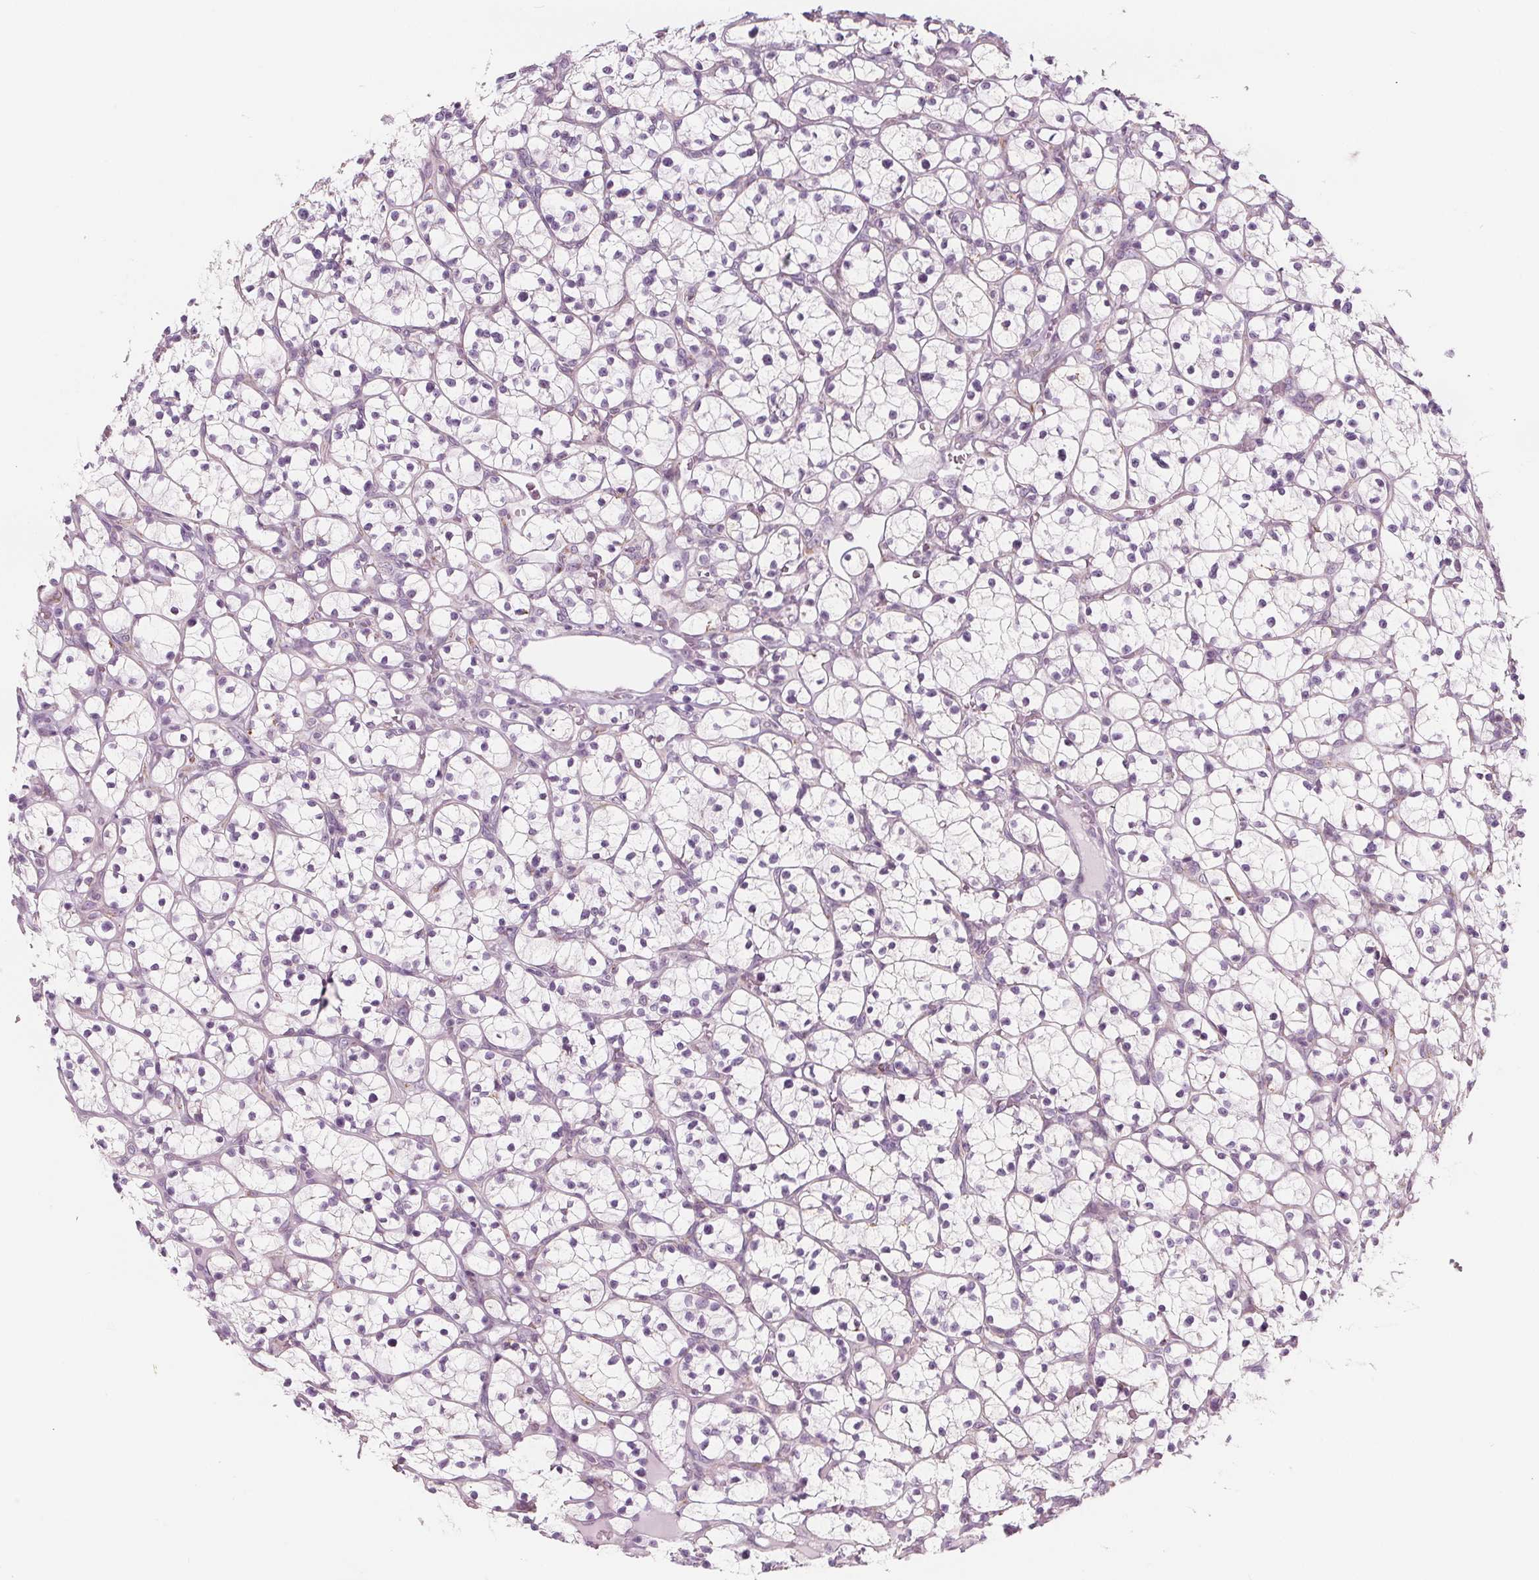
{"staining": {"intensity": "negative", "quantity": "none", "location": "none"}, "tissue": "renal cancer", "cell_type": "Tumor cells", "image_type": "cancer", "snomed": [{"axis": "morphology", "description": "Adenocarcinoma, NOS"}, {"axis": "topography", "description": "Kidney"}], "caption": "Tumor cells are negative for protein expression in human renal cancer (adenocarcinoma).", "gene": "IL17C", "patient": {"sex": "female", "age": 64}}